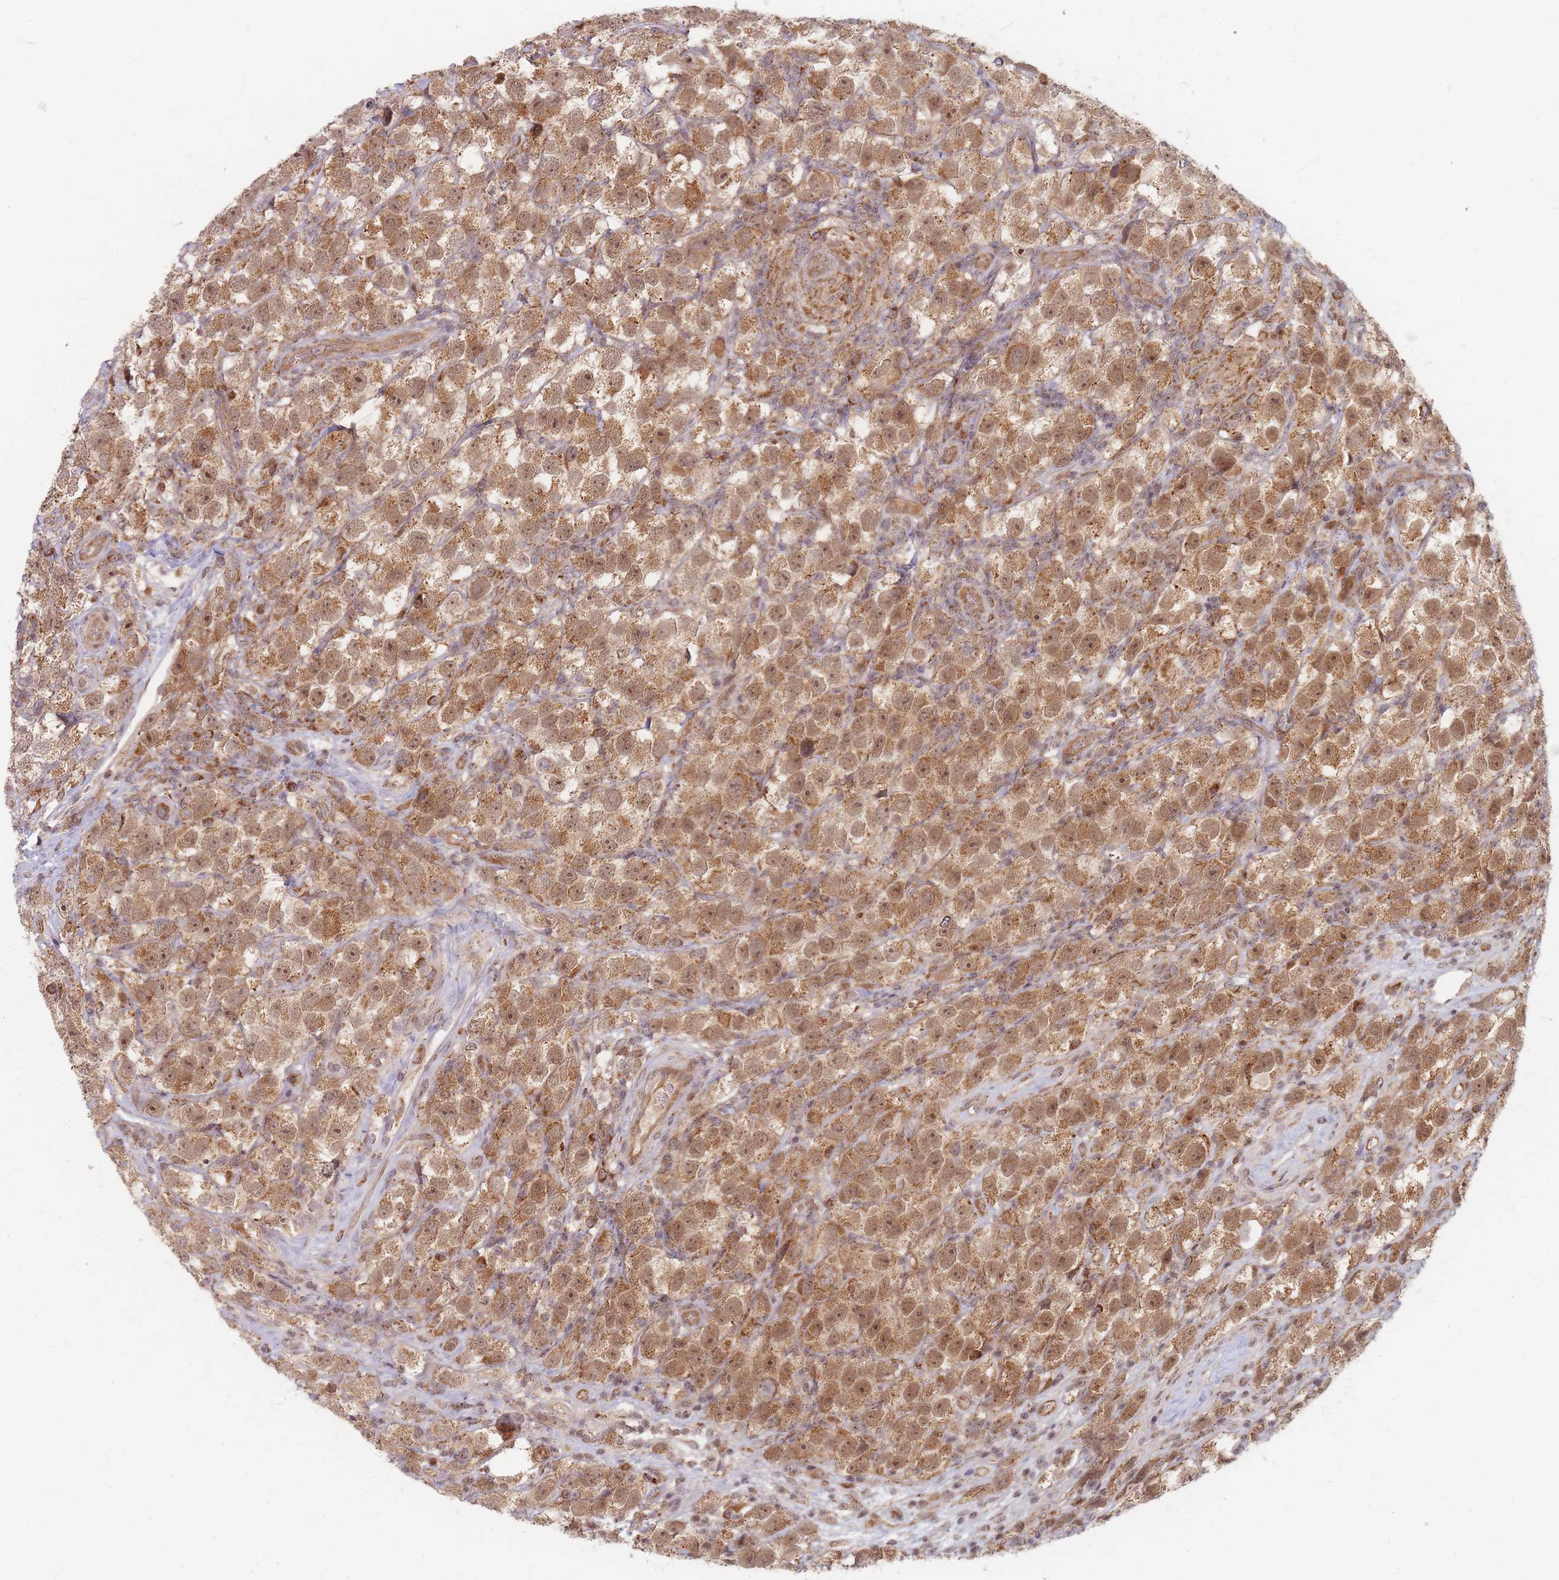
{"staining": {"intensity": "moderate", "quantity": ">75%", "location": "cytoplasmic/membranous,nuclear"}, "tissue": "testis cancer", "cell_type": "Tumor cells", "image_type": "cancer", "snomed": [{"axis": "morphology", "description": "Seminoma, NOS"}, {"axis": "topography", "description": "Testis"}], "caption": "Testis seminoma stained with DAB IHC exhibits medium levels of moderate cytoplasmic/membranous and nuclear positivity in about >75% of tumor cells.", "gene": "RADX", "patient": {"sex": "male", "age": 26}}